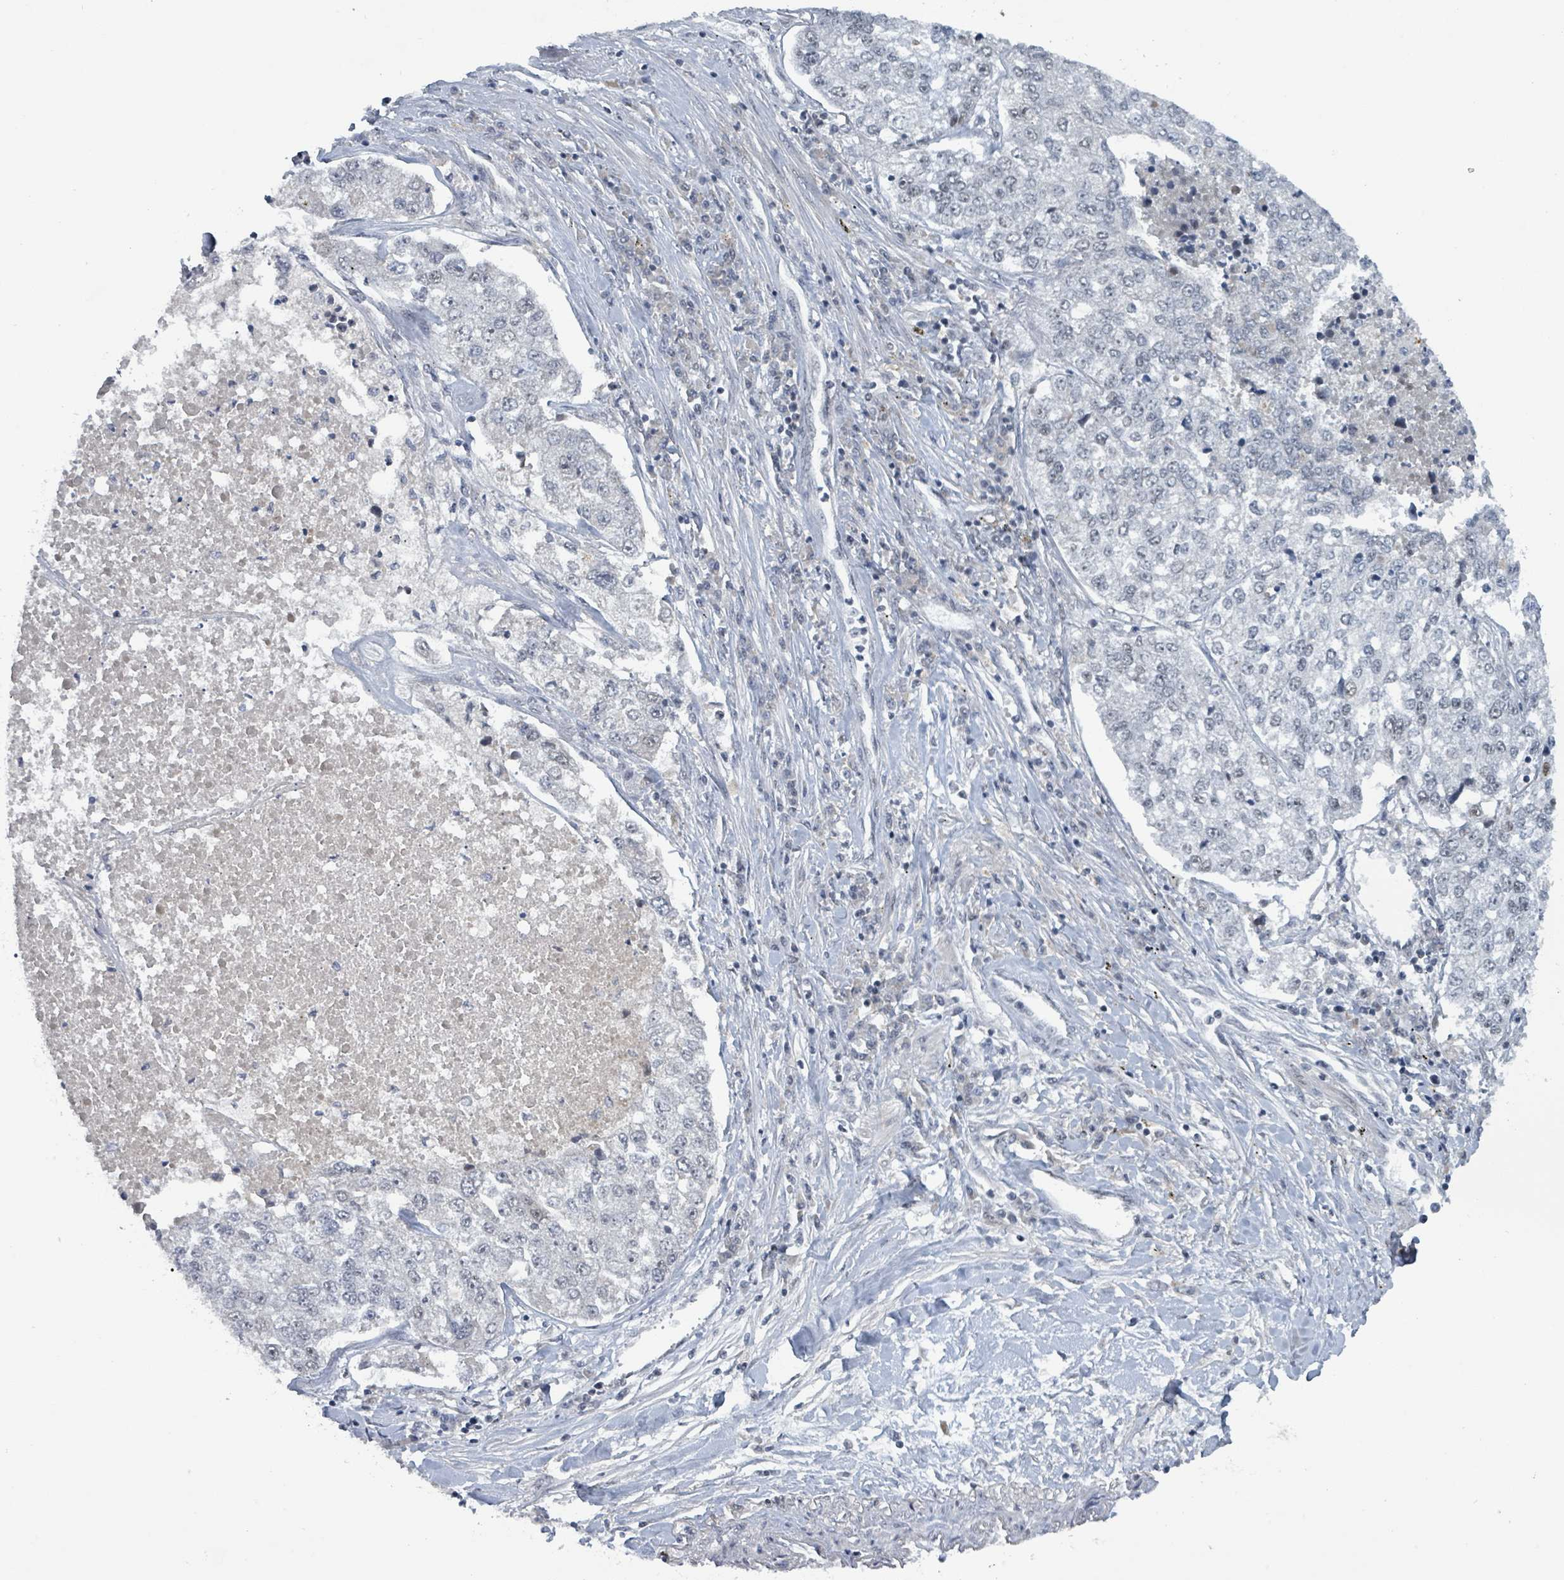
{"staining": {"intensity": "negative", "quantity": "none", "location": "none"}, "tissue": "lung cancer", "cell_type": "Tumor cells", "image_type": "cancer", "snomed": [{"axis": "morphology", "description": "Adenocarcinoma, NOS"}, {"axis": "topography", "description": "Lung"}], "caption": "DAB (3,3'-diaminobenzidine) immunohistochemical staining of human lung adenocarcinoma demonstrates no significant expression in tumor cells. Brightfield microscopy of immunohistochemistry stained with DAB (3,3'-diaminobenzidine) (brown) and hematoxylin (blue), captured at high magnification.", "gene": "BANP", "patient": {"sex": "male", "age": 49}}